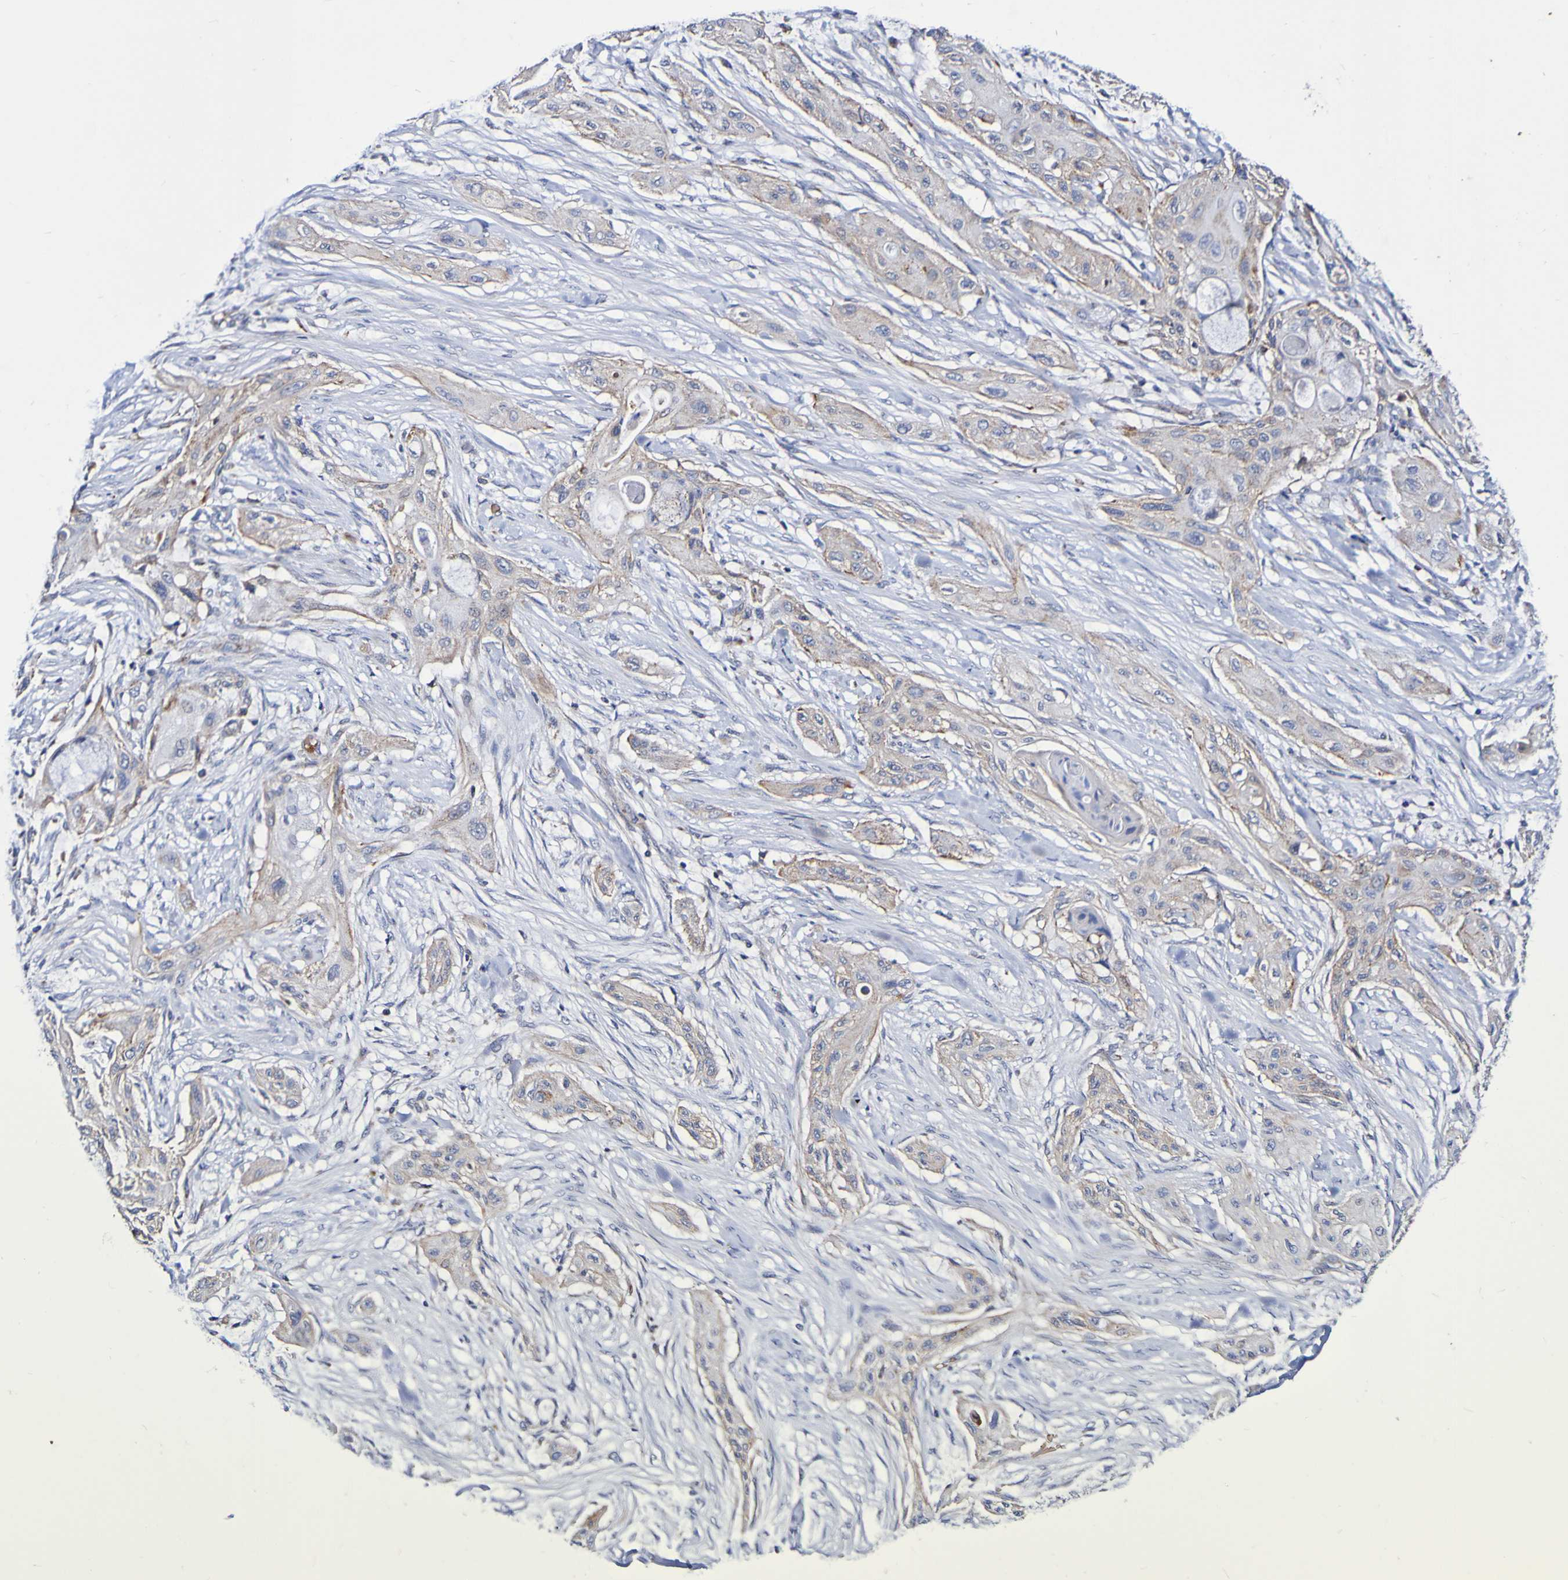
{"staining": {"intensity": "negative", "quantity": "none", "location": "none"}, "tissue": "lung cancer", "cell_type": "Tumor cells", "image_type": "cancer", "snomed": [{"axis": "morphology", "description": "Squamous cell carcinoma, NOS"}, {"axis": "topography", "description": "Lung"}], "caption": "This is an immunohistochemistry image of lung cancer (squamous cell carcinoma). There is no expression in tumor cells.", "gene": "WNT4", "patient": {"sex": "female", "age": 47}}